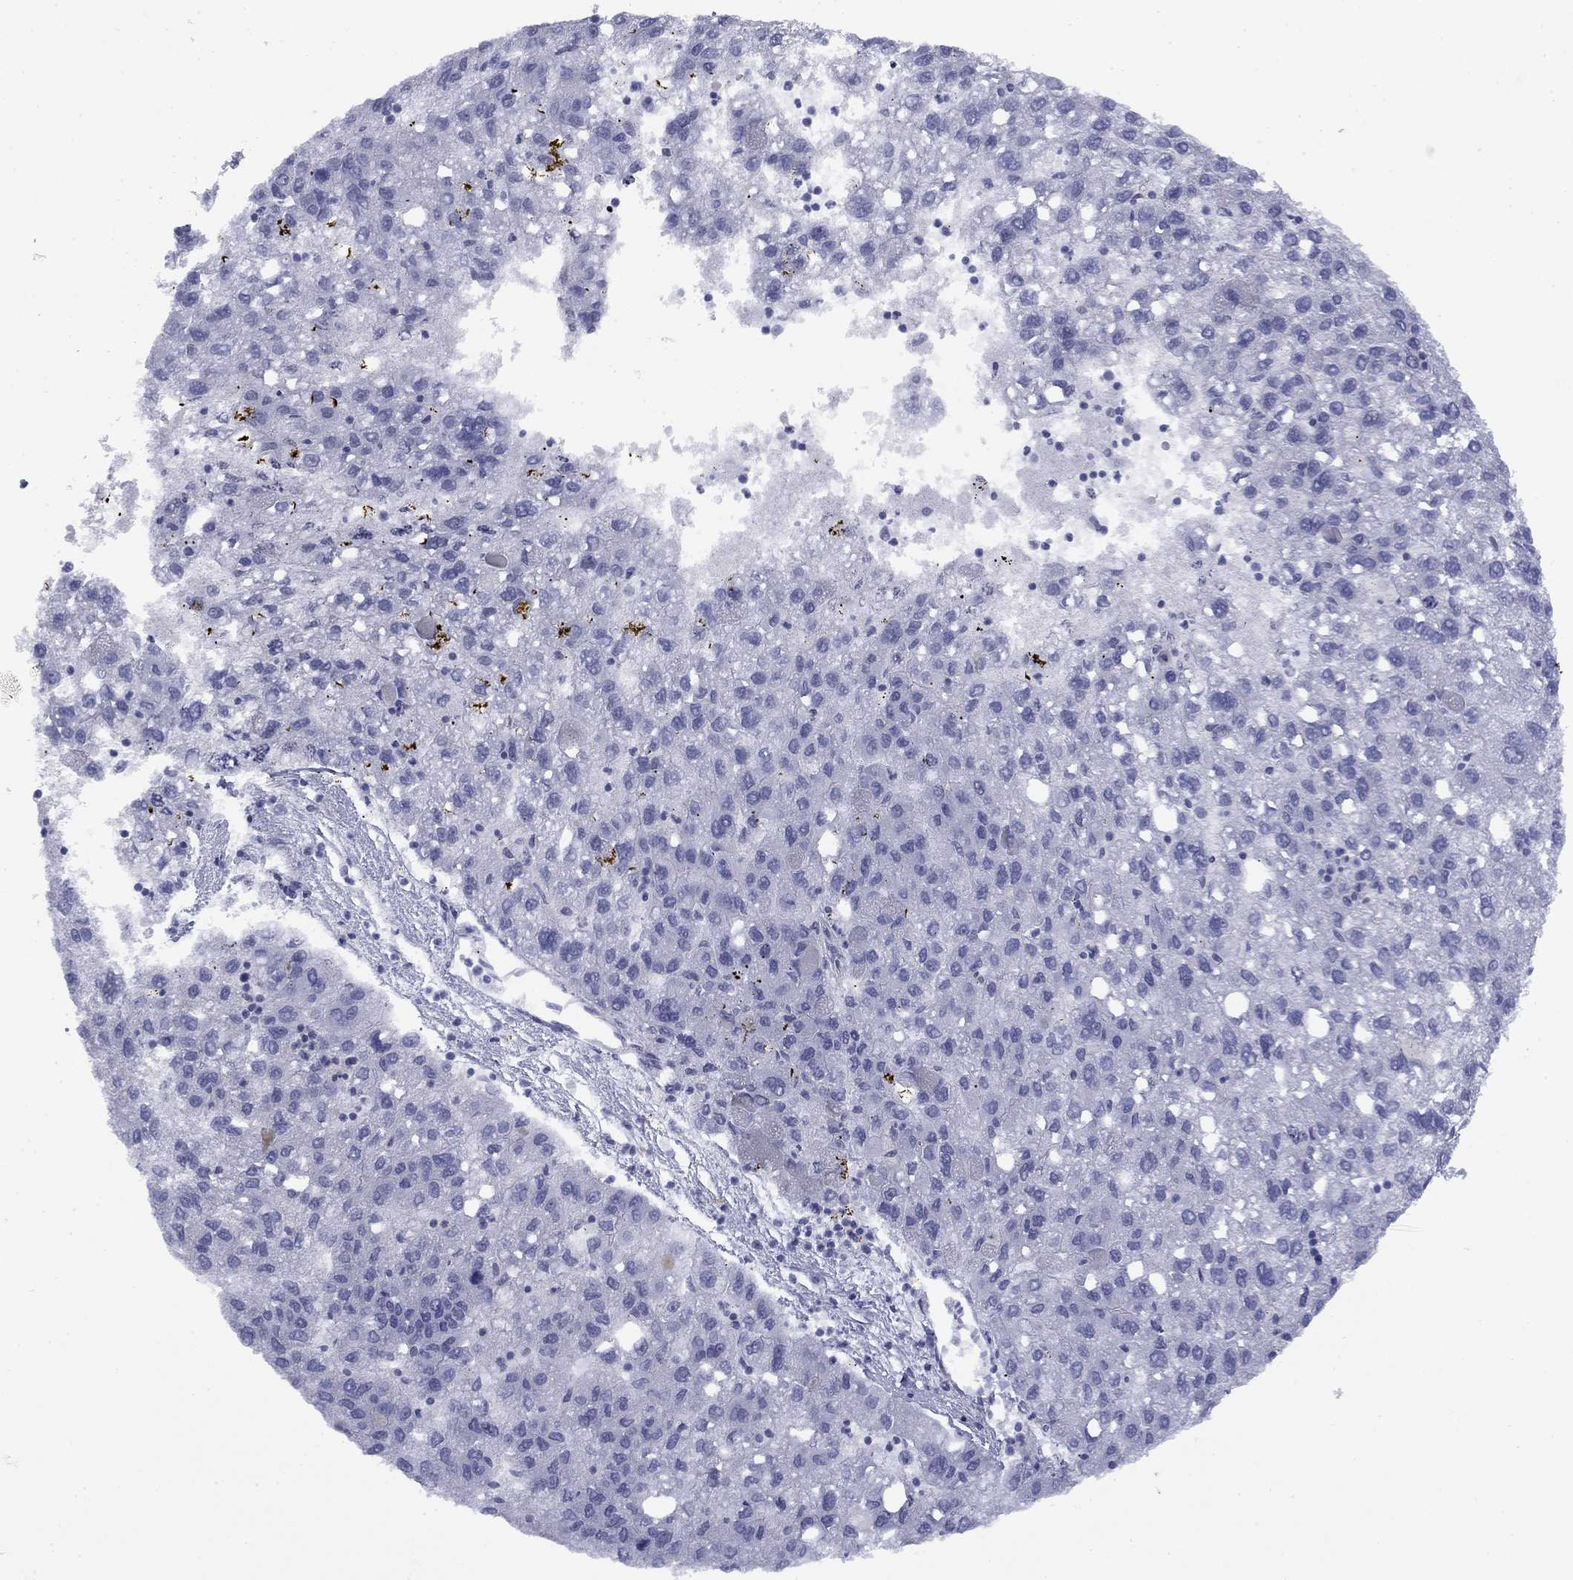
{"staining": {"intensity": "negative", "quantity": "none", "location": "none"}, "tissue": "liver cancer", "cell_type": "Tumor cells", "image_type": "cancer", "snomed": [{"axis": "morphology", "description": "Carcinoma, Hepatocellular, NOS"}, {"axis": "topography", "description": "Liver"}], "caption": "Liver hepatocellular carcinoma stained for a protein using immunohistochemistry displays no expression tumor cells.", "gene": "TIGD4", "patient": {"sex": "female", "age": 82}}